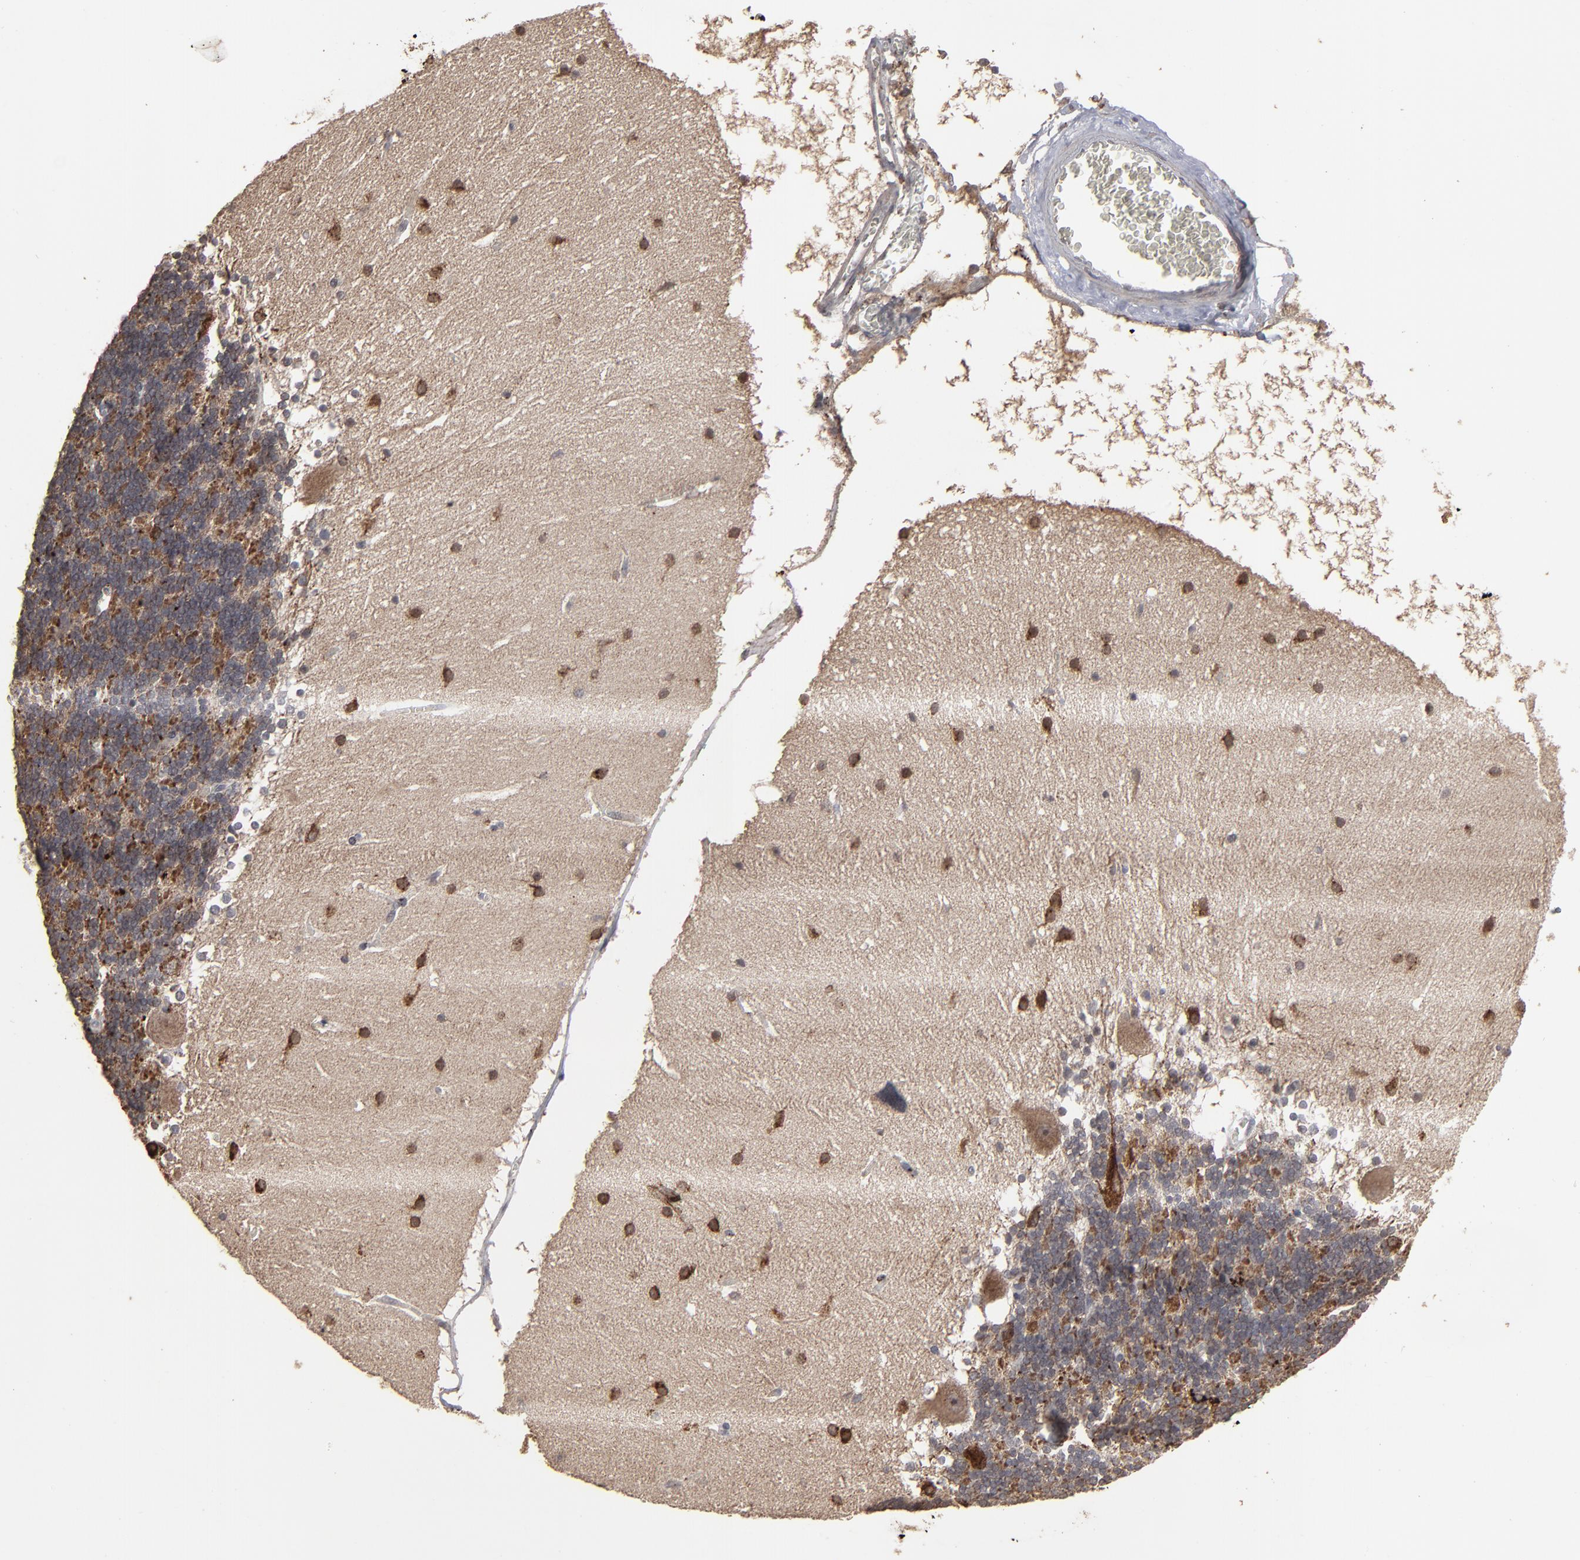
{"staining": {"intensity": "moderate", "quantity": "25%-75%", "location": "cytoplasmic/membranous"}, "tissue": "cerebellum", "cell_type": "Cells in granular layer", "image_type": "normal", "snomed": [{"axis": "morphology", "description": "Normal tissue, NOS"}, {"axis": "topography", "description": "Cerebellum"}], "caption": "DAB immunohistochemical staining of benign cerebellum reveals moderate cytoplasmic/membranous protein positivity in approximately 25%-75% of cells in granular layer.", "gene": "SLC22A17", "patient": {"sex": "female", "age": 19}}